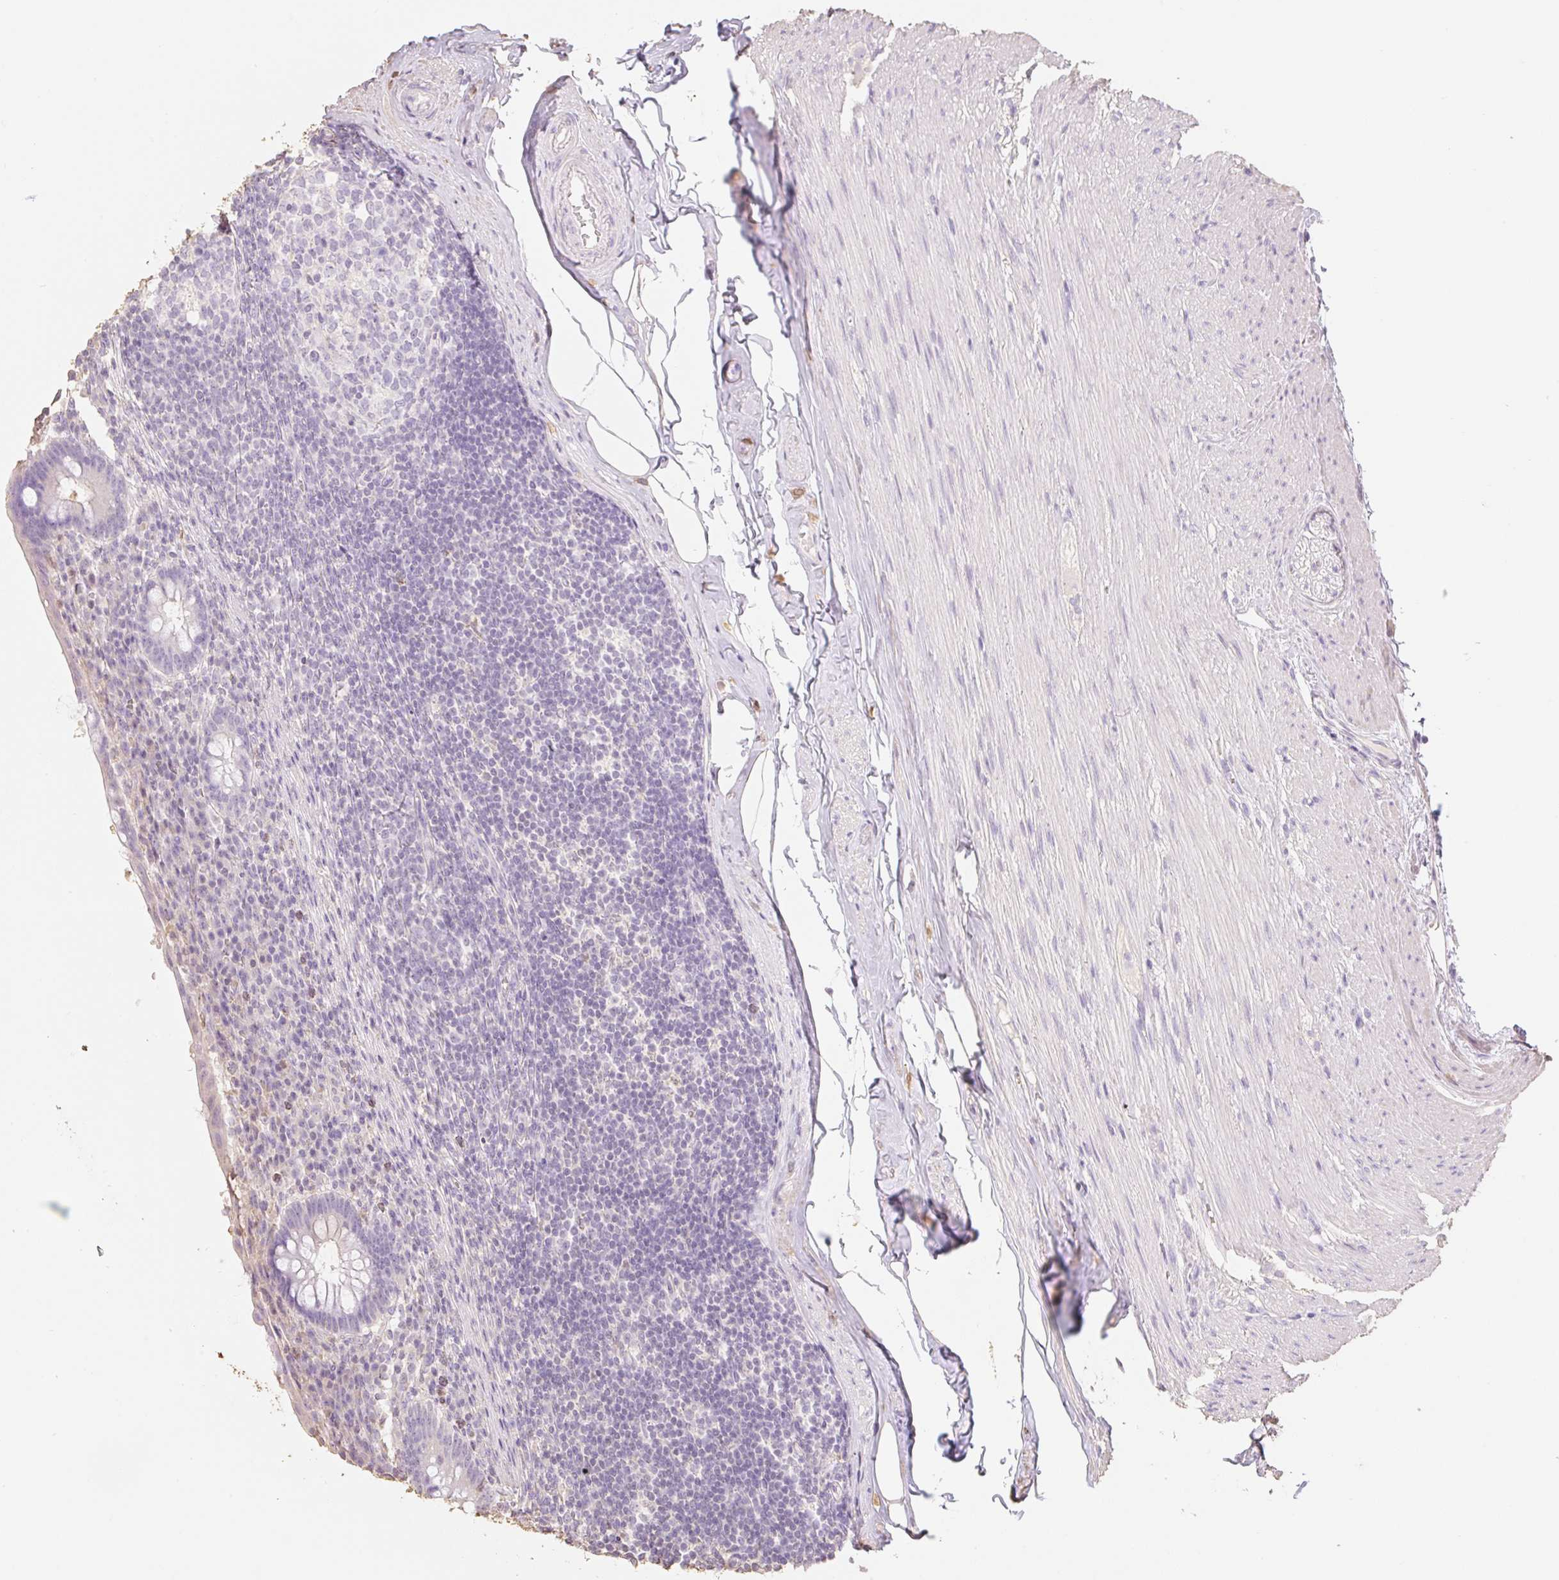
{"staining": {"intensity": "negative", "quantity": "none", "location": "none"}, "tissue": "appendix", "cell_type": "Glandular cells", "image_type": "normal", "snomed": [{"axis": "morphology", "description": "Normal tissue, NOS"}, {"axis": "topography", "description": "Appendix"}], "caption": "DAB immunohistochemical staining of unremarkable appendix shows no significant expression in glandular cells.", "gene": "MBOAT7", "patient": {"sex": "female", "age": 56}}